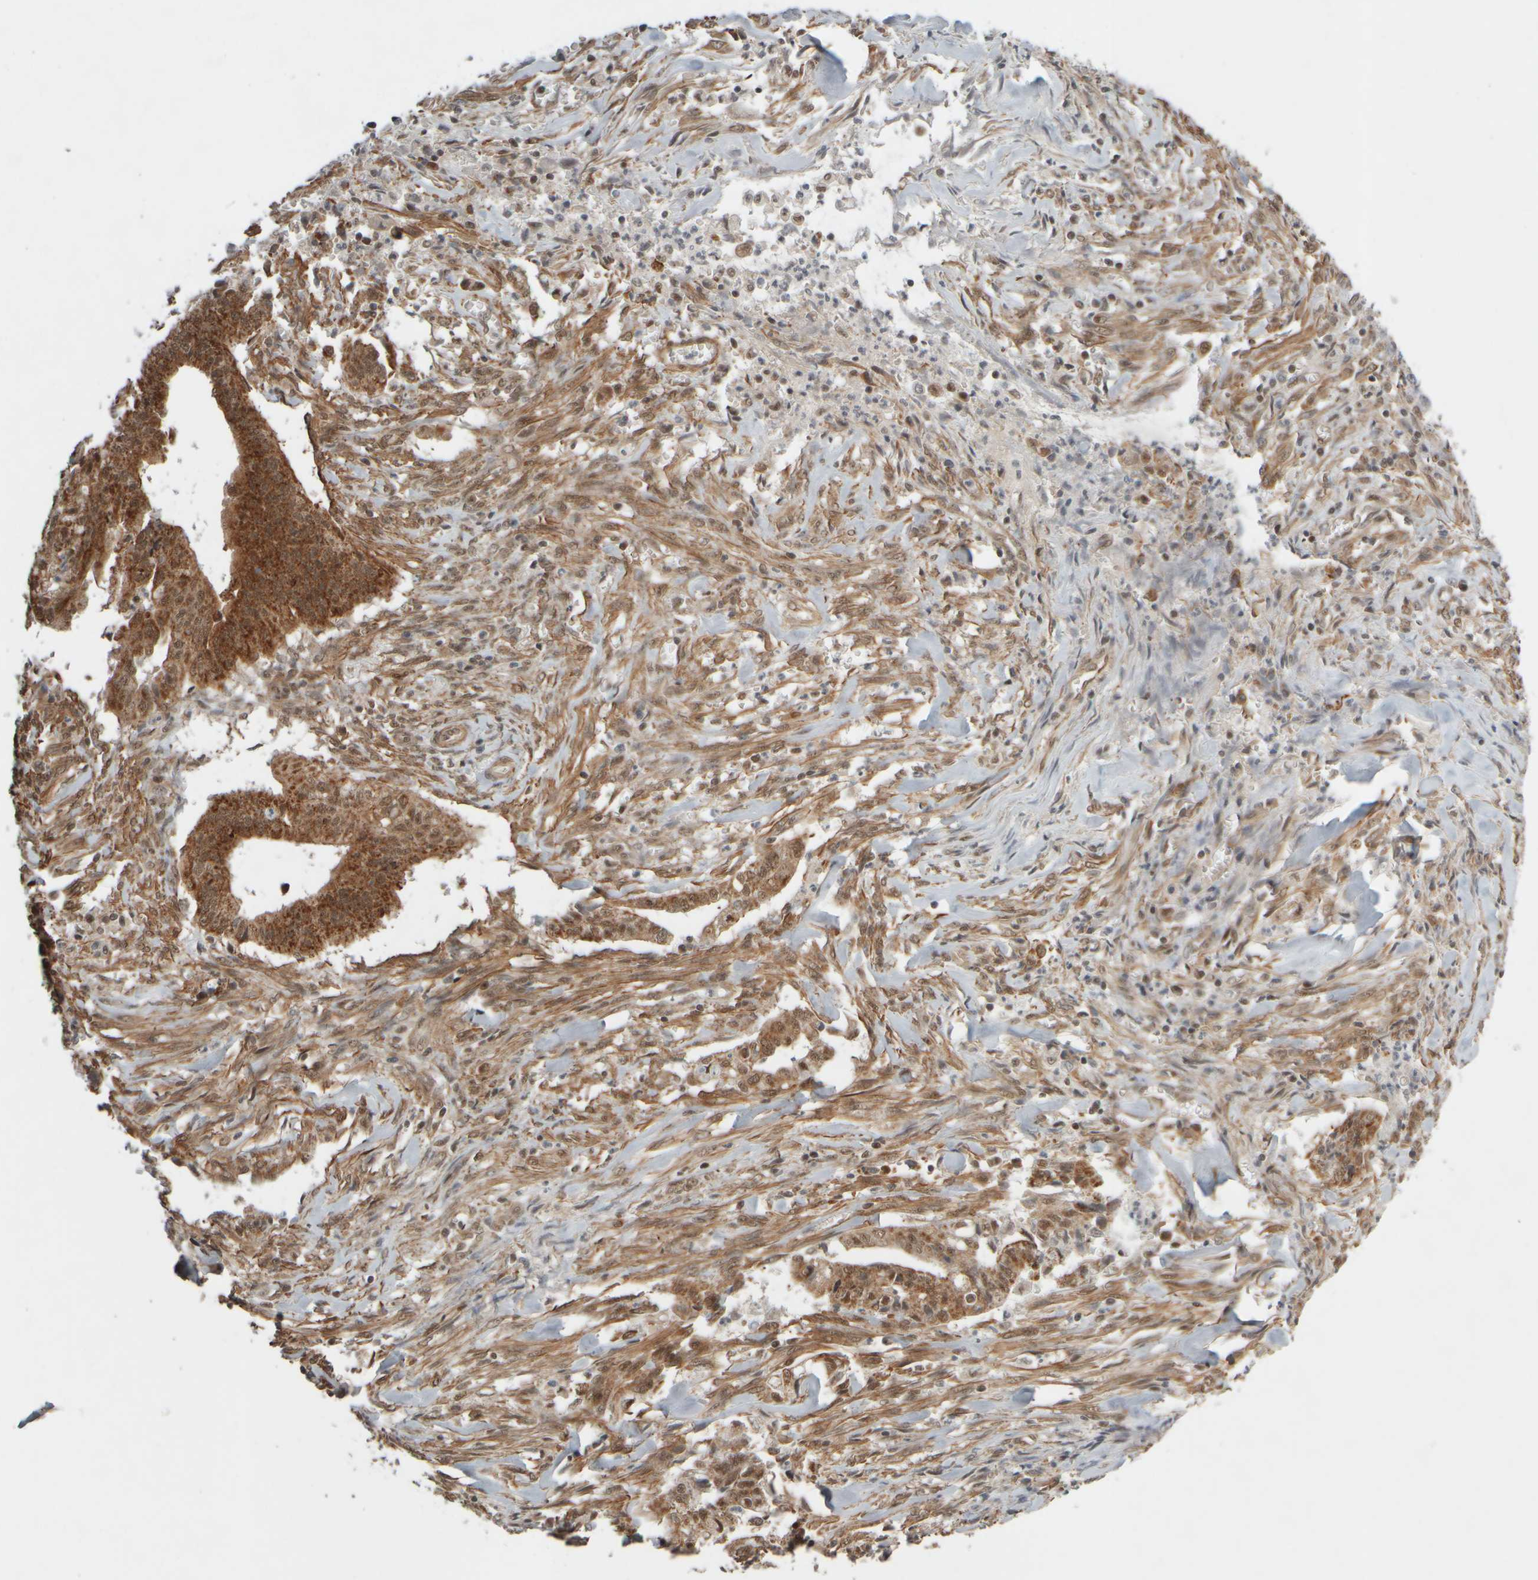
{"staining": {"intensity": "strong", "quantity": ">75%", "location": "cytoplasmic/membranous"}, "tissue": "cervical cancer", "cell_type": "Tumor cells", "image_type": "cancer", "snomed": [{"axis": "morphology", "description": "Adenocarcinoma, NOS"}, {"axis": "topography", "description": "Cervix"}], "caption": "An IHC image of neoplastic tissue is shown. Protein staining in brown shows strong cytoplasmic/membranous positivity in cervical adenocarcinoma within tumor cells.", "gene": "SYNRG", "patient": {"sex": "female", "age": 44}}